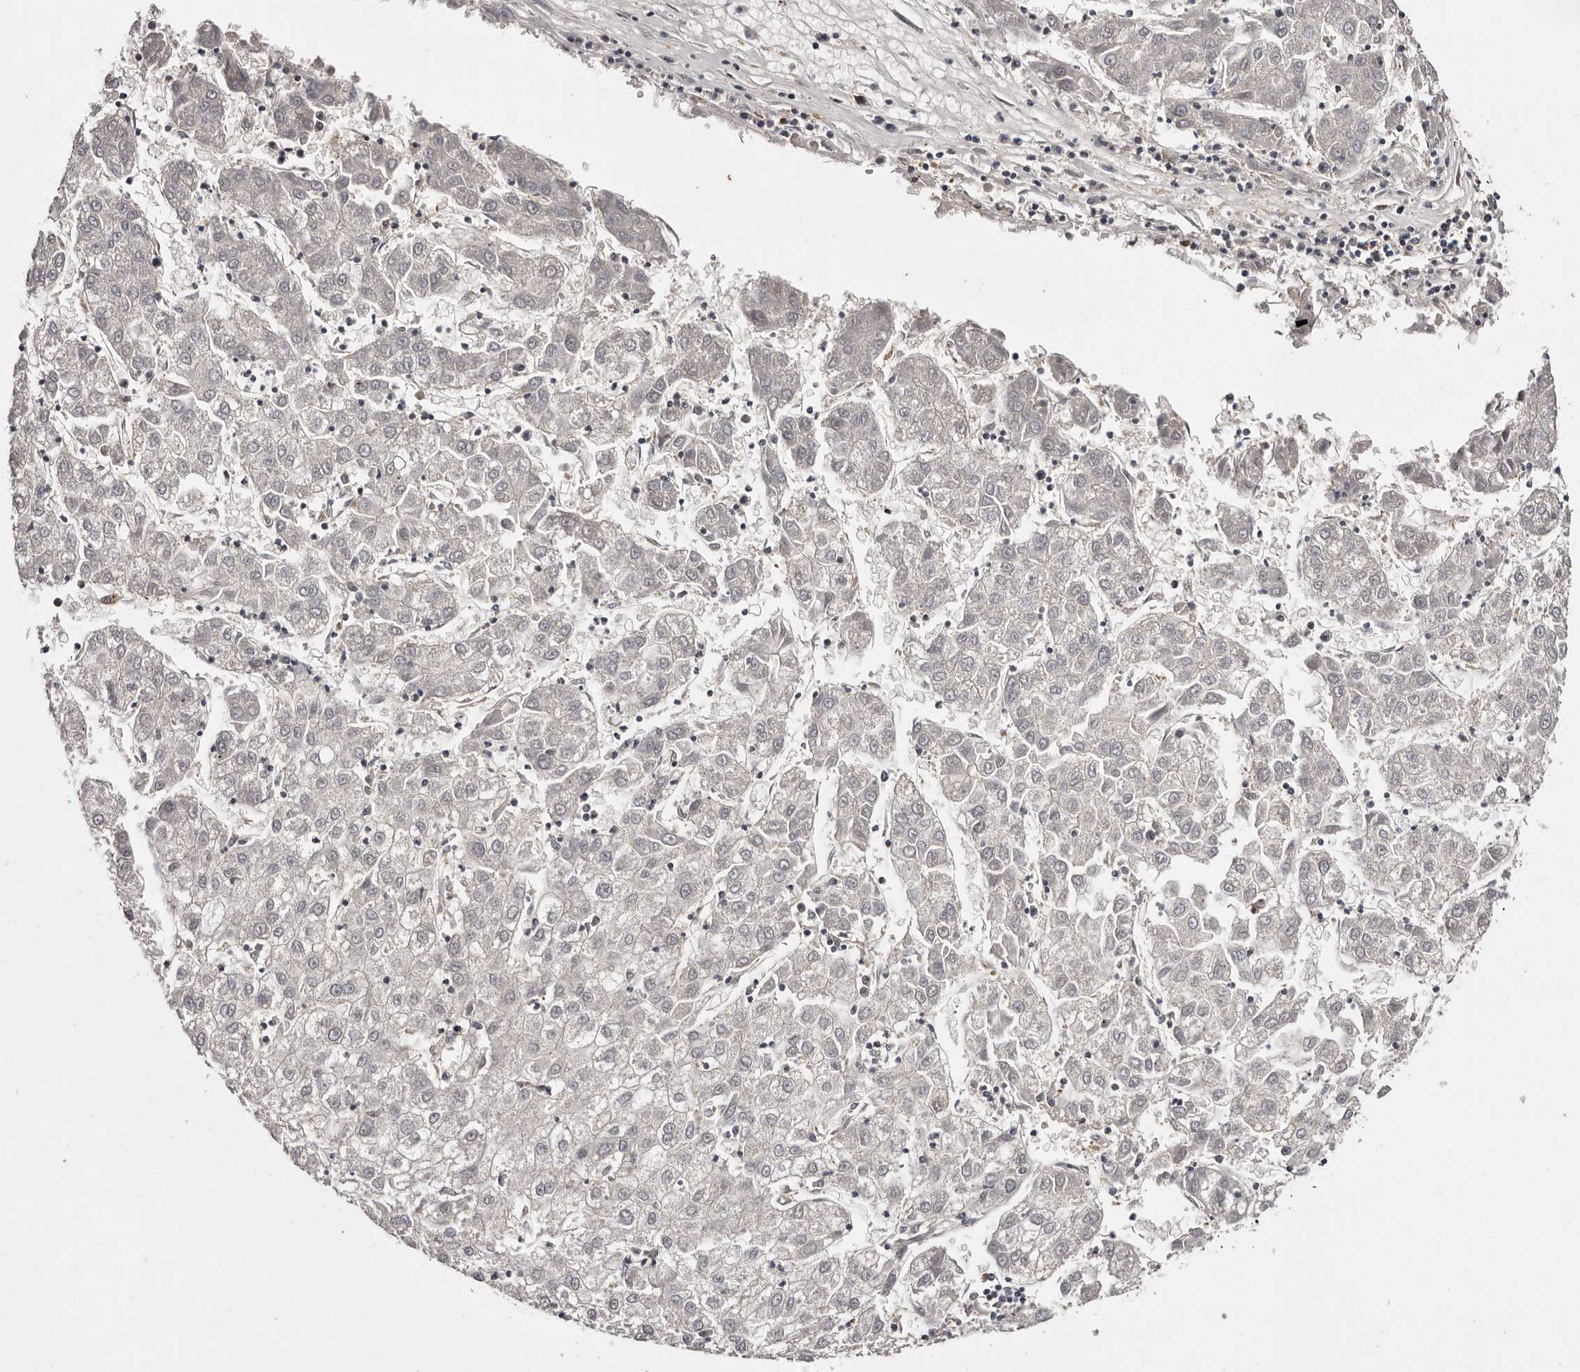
{"staining": {"intensity": "negative", "quantity": "none", "location": "none"}, "tissue": "liver cancer", "cell_type": "Tumor cells", "image_type": "cancer", "snomed": [{"axis": "morphology", "description": "Carcinoma, Hepatocellular, NOS"}, {"axis": "topography", "description": "Liver"}], "caption": "A photomicrograph of liver hepatocellular carcinoma stained for a protein displays no brown staining in tumor cells.", "gene": "FBXO5", "patient": {"sex": "male", "age": 72}}